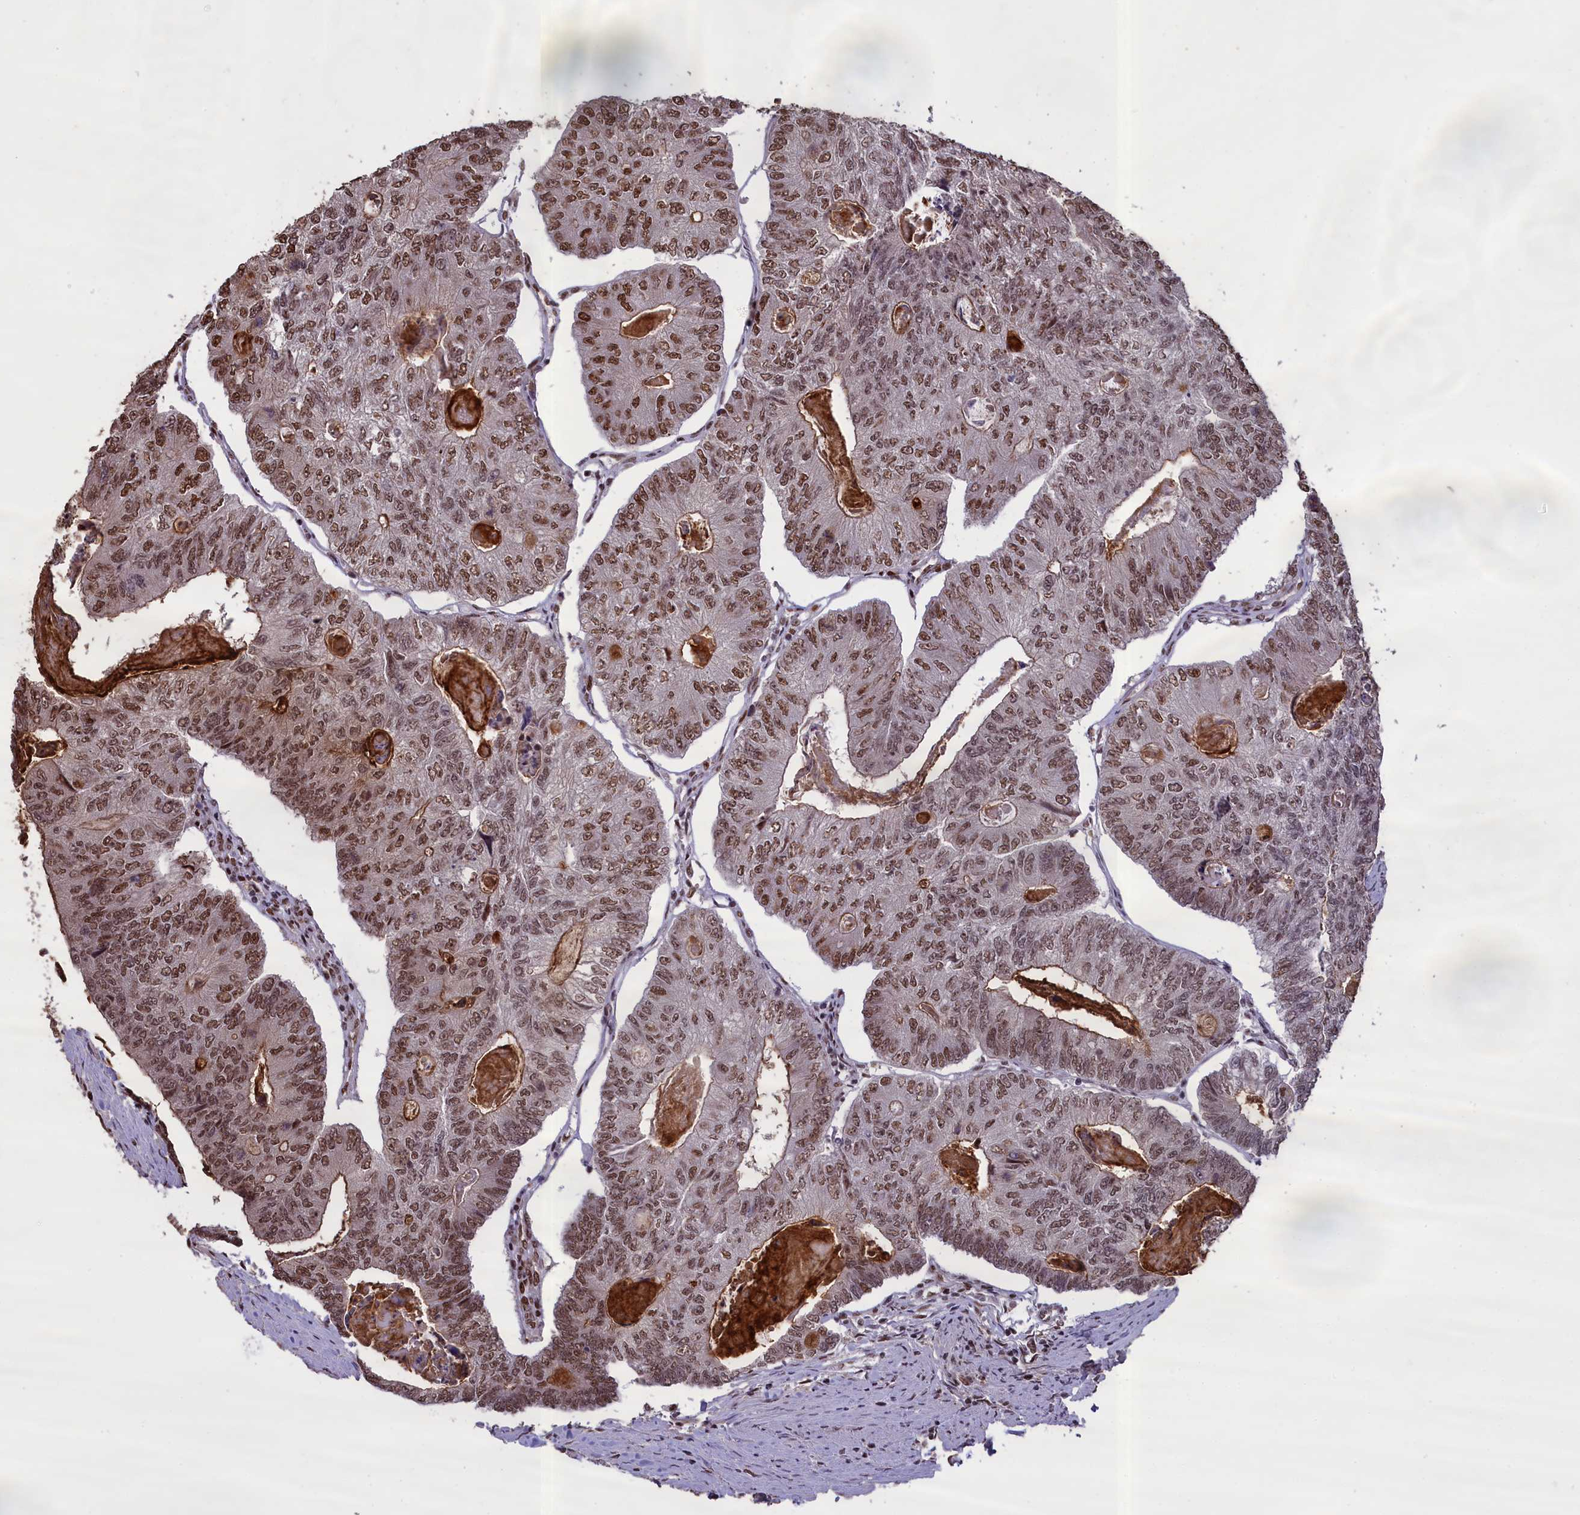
{"staining": {"intensity": "moderate", "quantity": ">75%", "location": "nuclear"}, "tissue": "colorectal cancer", "cell_type": "Tumor cells", "image_type": "cancer", "snomed": [{"axis": "morphology", "description": "Adenocarcinoma, NOS"}, {"axis": "topography", "description": "Colon"}], "caption": "Human adenocarcinoma (colorectal) stained with a protein marker displays moderate staining in tumor cells.", "gene": "RELB", "patient": {"sex": "female", "age": 67}}